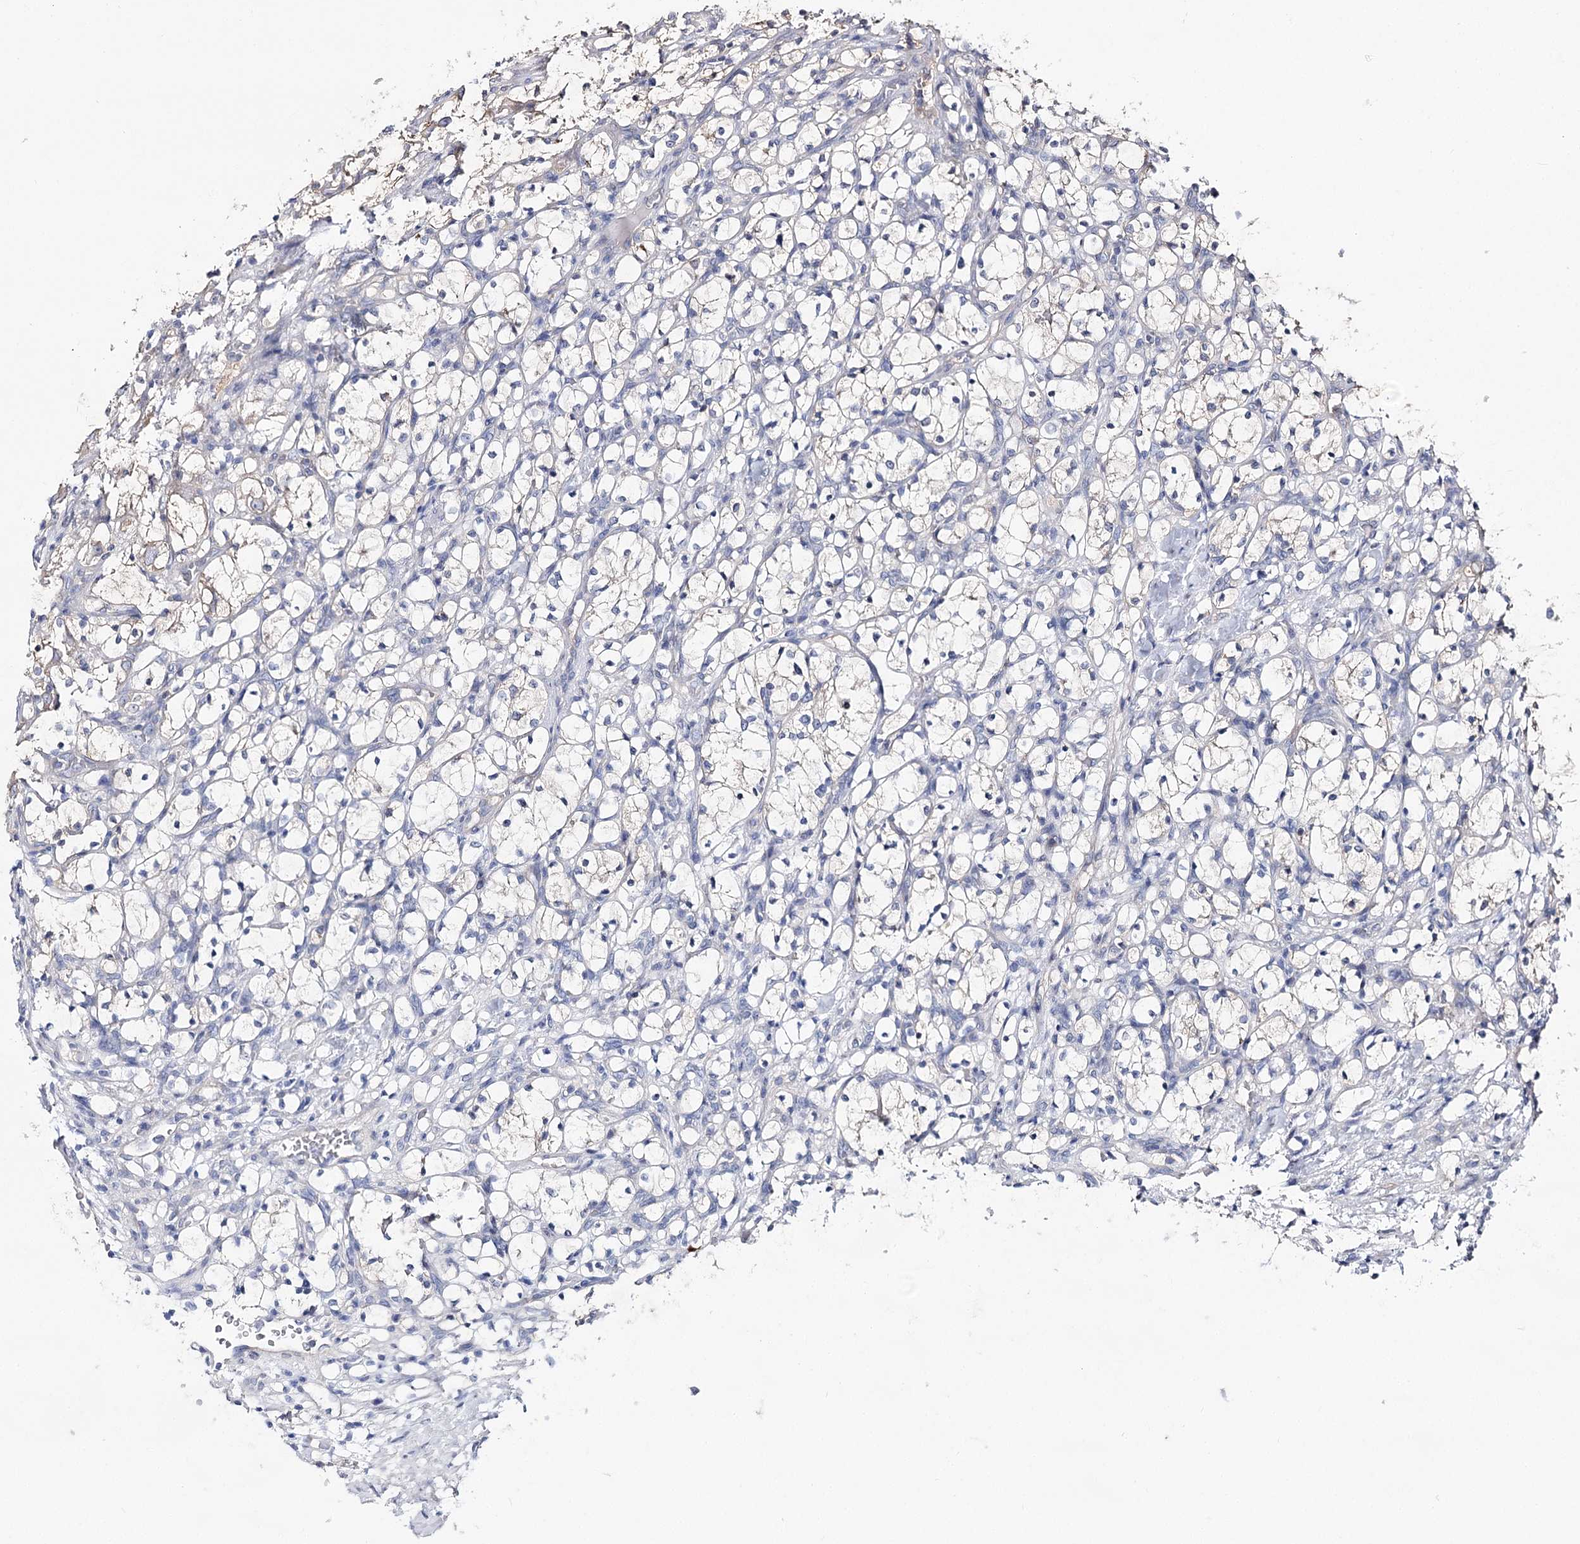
{"staining": {"intensity": "negative", "quantity": "none", "location": "none"}, "tissue": "renal cancer", "cell_type": "Tumor cells", "image_type": "cancer", "snomed": [{"axis": "morphology", "description": "Adenocarcinoma, NOS"}, {"axis": "topography", "description": "Kidney"}], "caption": "Tumor cells show no significant protein expression in adenocarcinoma (renal). Brightfield microscopy of immunohistochemistry stained with DAB (3,3'-diaminobenzidine) (brown) and hematoxylin (blue), captured at high magnification.", "gene": "UGP2", "patient": {"sex": "female", "age": 69}}